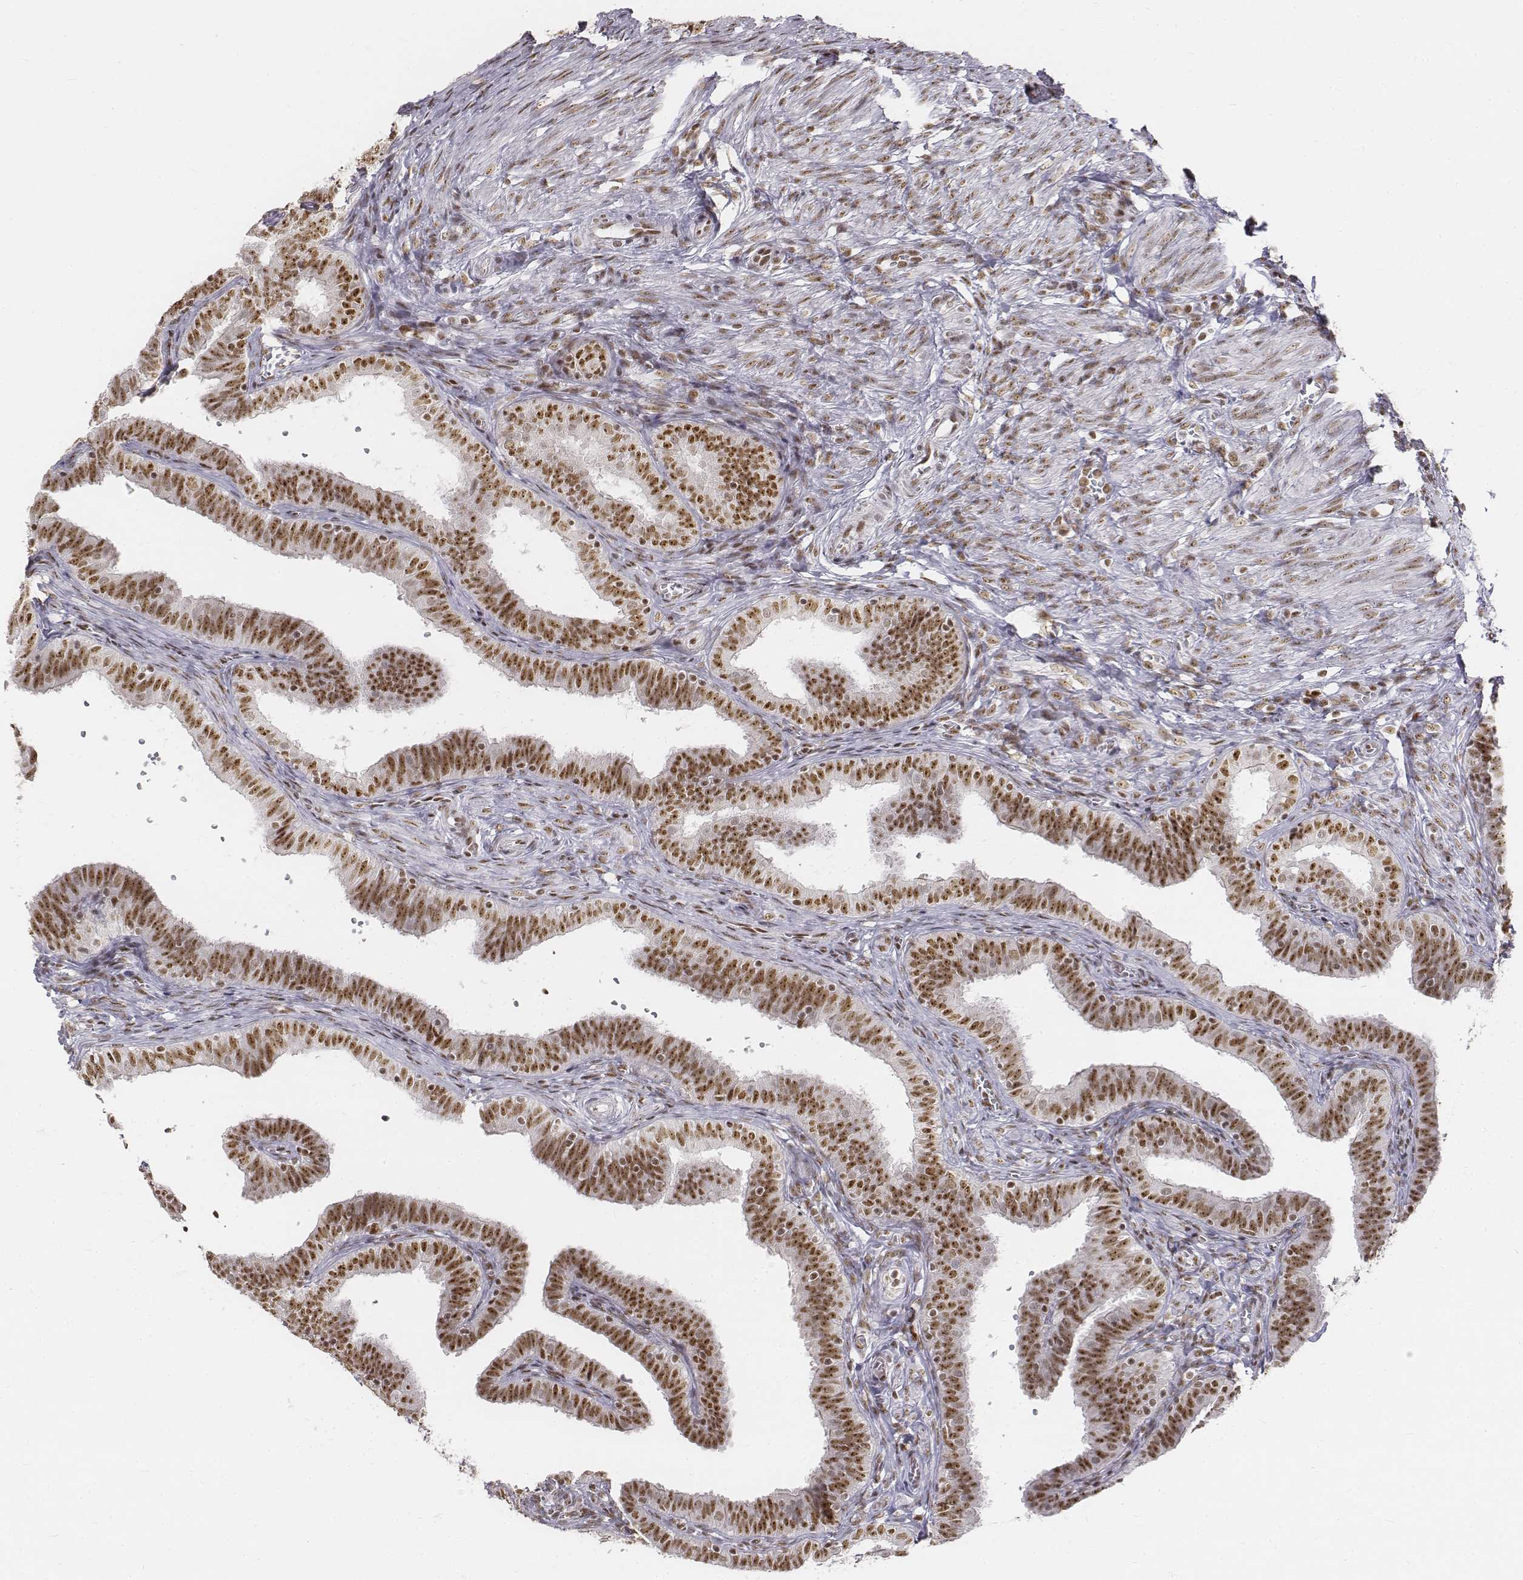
{"staining": {"intensity": "moderate", "quantity": ">75%", "location": "nuclear"}, "tissue": "fallopian tube", "cell_type": "Glandular cells", "image_type": "normal", "snomed": [{"axis": "morphology", "description": "Normal tissue, NOS"}, {"axis": "topography", "description": "Fallopian tube"}], "caption": "Immunohistochemistry (DAB (3,3'-diaminobenzidine)) staining of normal human fallopian tube displays moderate nuclear protein expression in about >75% of glandular cells.", "gene": "PHF6", "patient": {"sex": "female", "age": 25}}